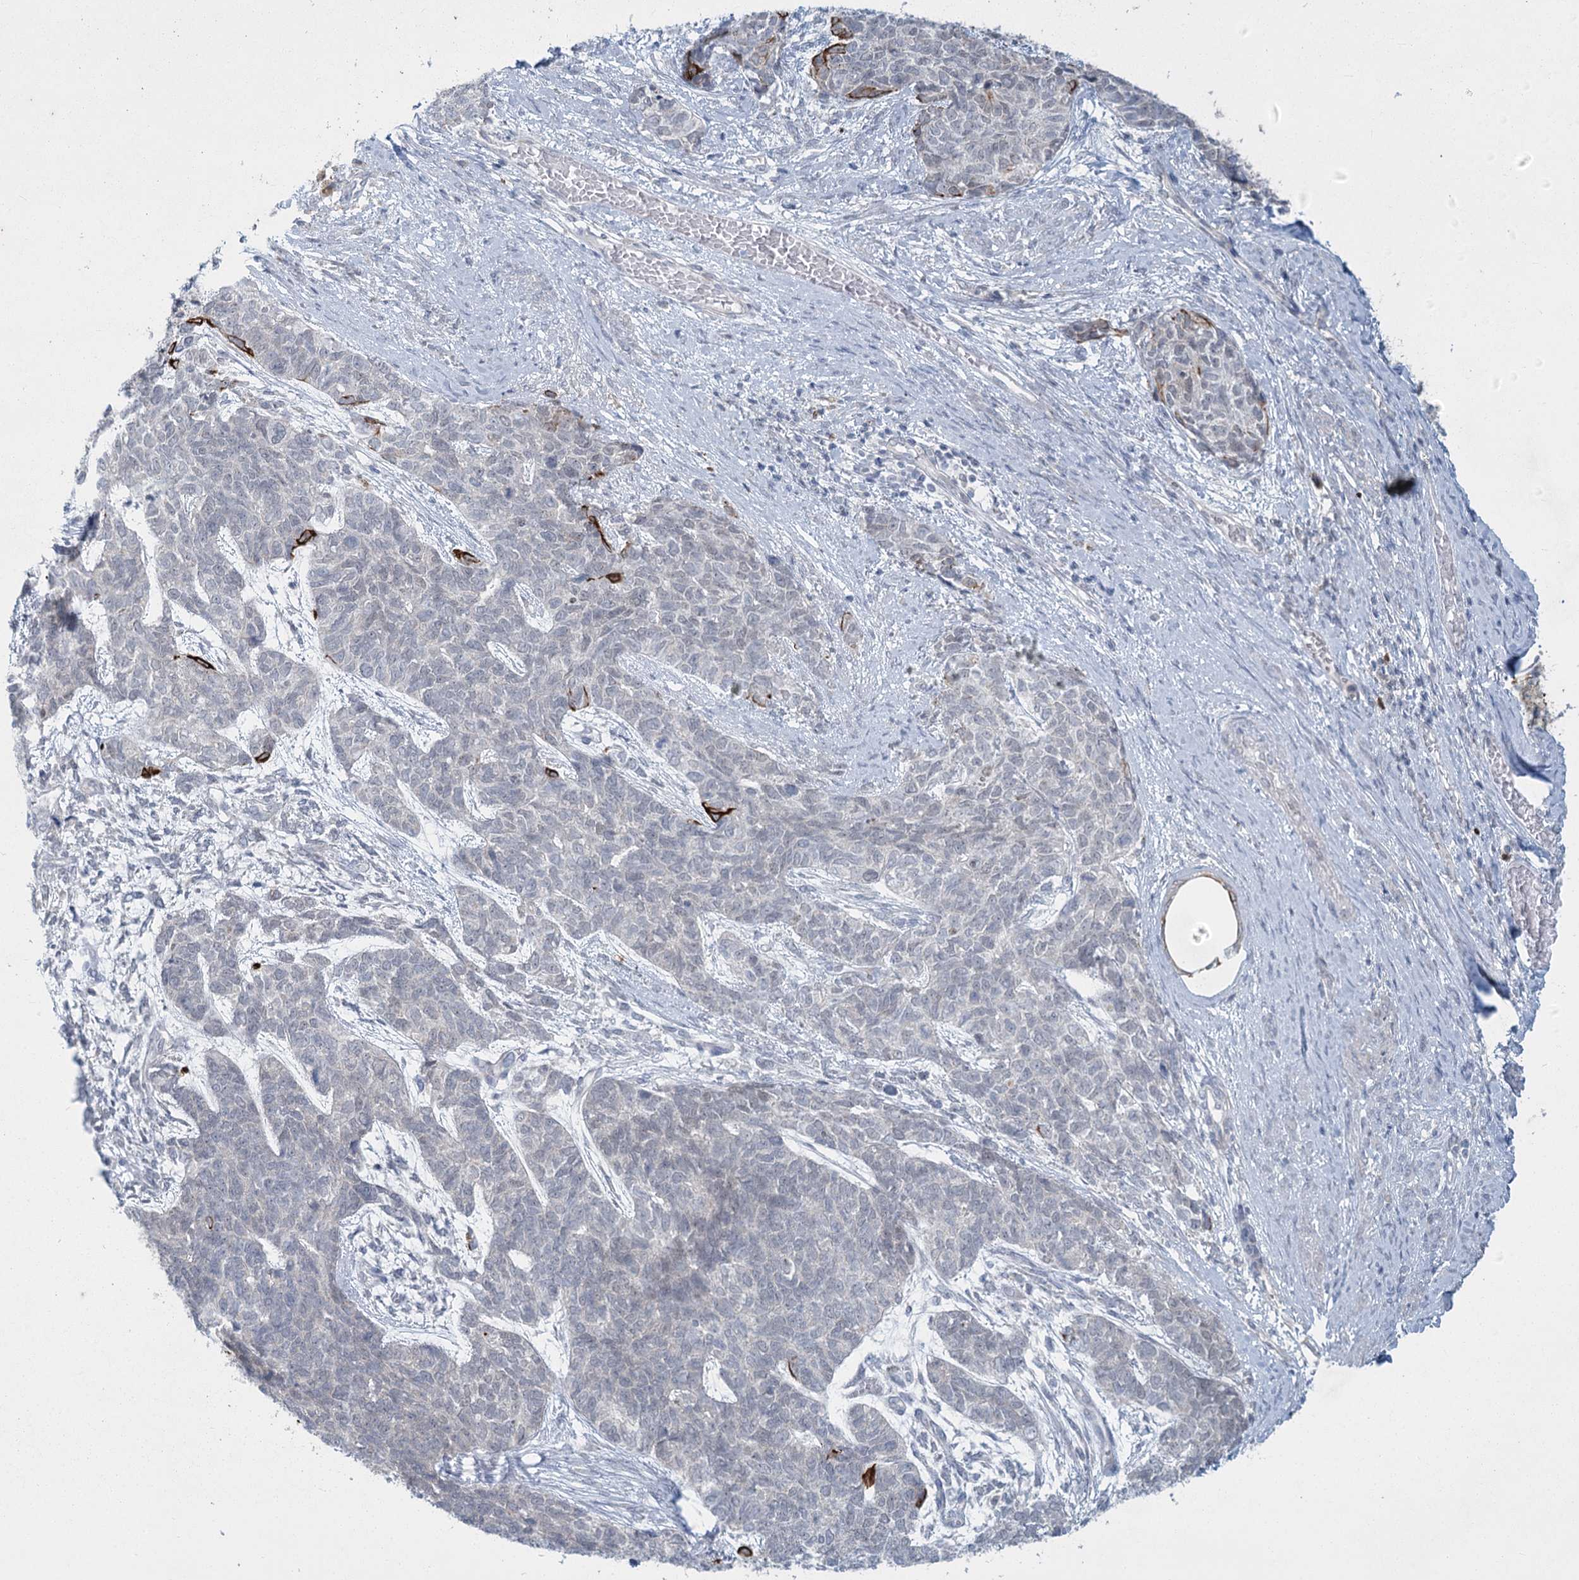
{"staining": {"intensity": "strong", "quantity": "<25%", "location": "cytoplasmic/membranous"}, "tissue": "cervical cancer", "cell_type": "Tumor cells", "image_type": "cancer", "snomed": [{"axis": "morphology", "description": "Squamous cell carcinoma, NOS"}, {"axis": "topography", "description": "Cervix"}], "caption": "DAB (3,3'-diaminobenzidine) immunohistochemical staining of human cervical cancer reveals strong cytoplasmic/membranous protein expression in about <25% of tumor cells.", "gene": "ABITRAM", "patient": {"sex": "female", "age": 63}}